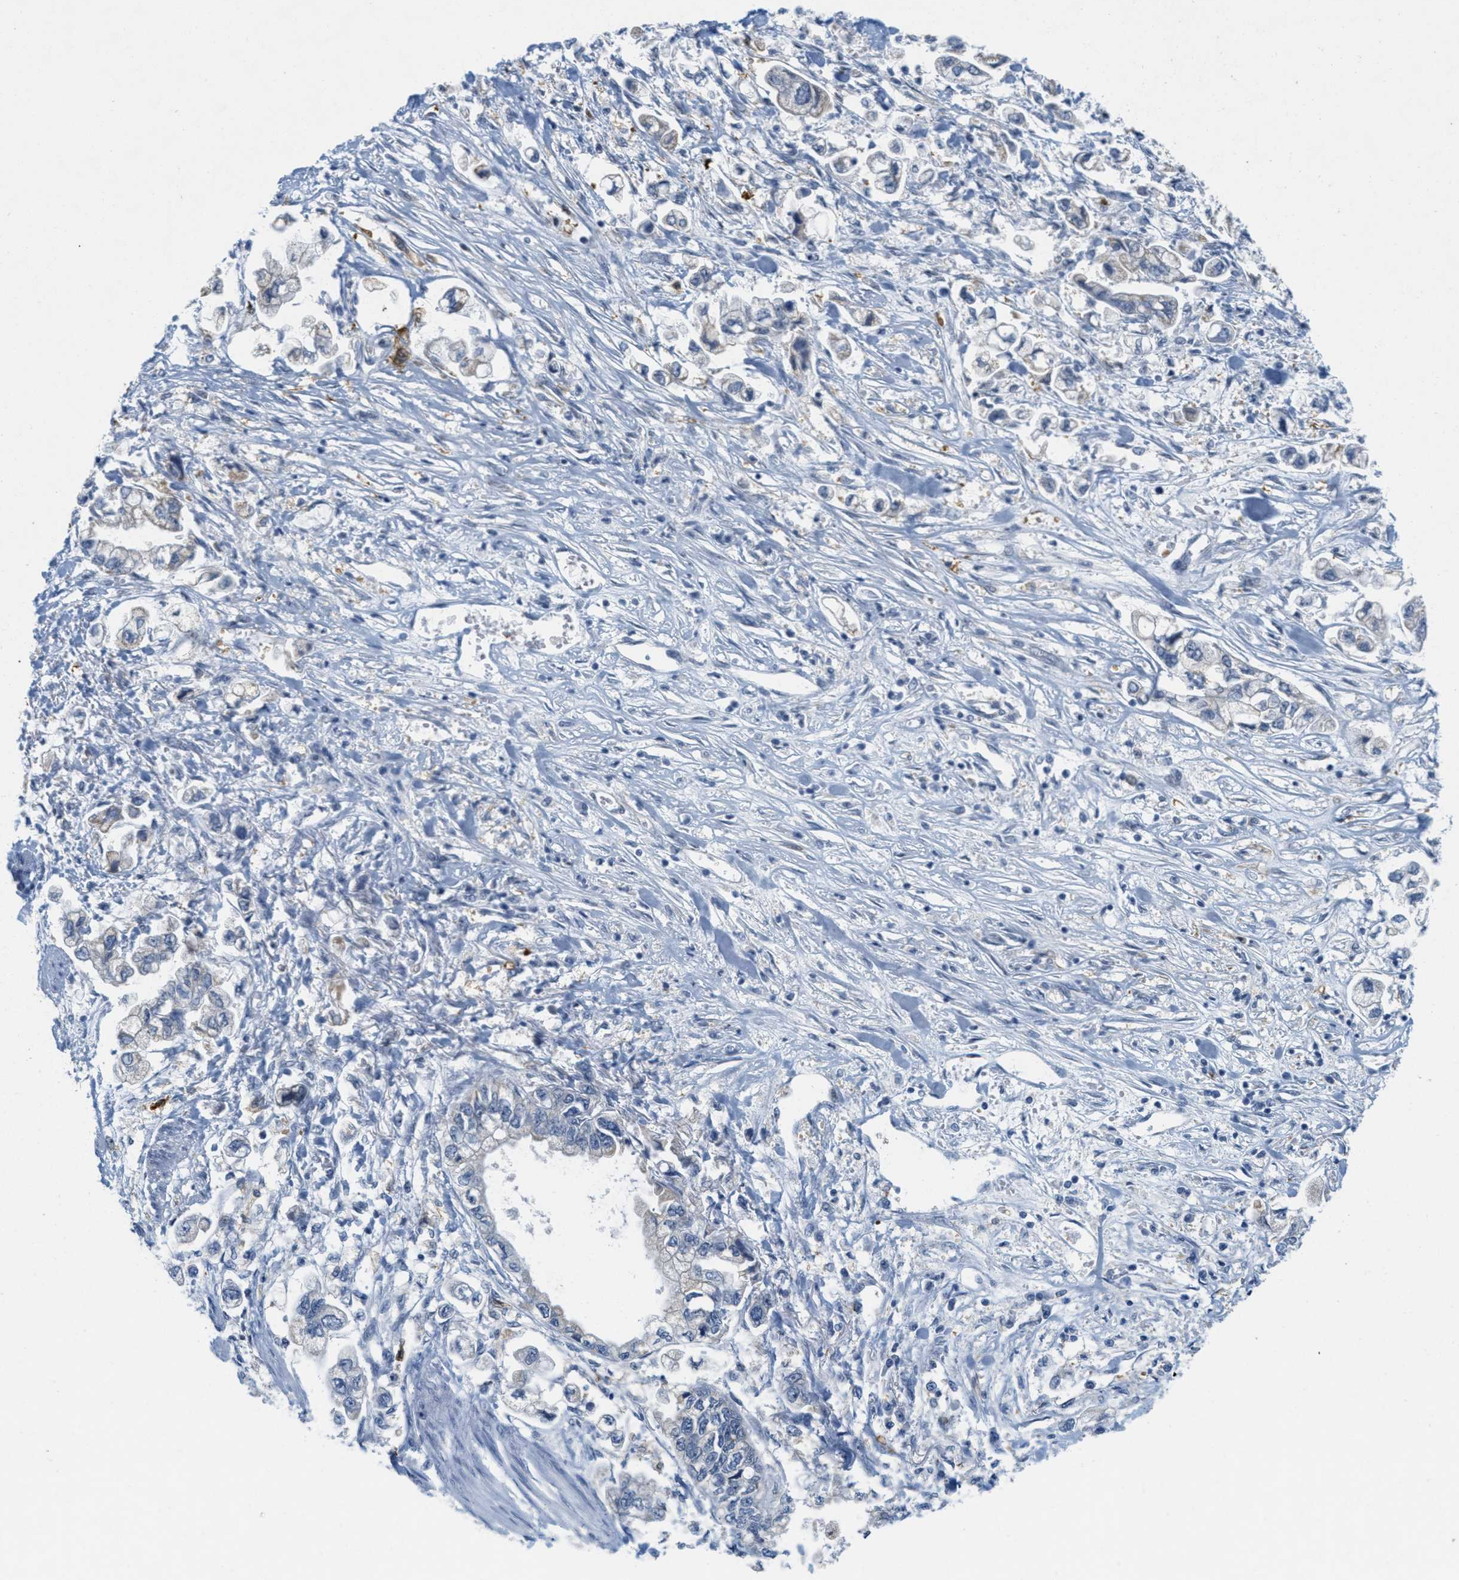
{"staining": {"intensity": "negative", "quantity": "none", "location": "none"}, "tissue": "stomach cancer", "cell_type": "Tumor cells", "image_type": "cancer", "snomed": [{"axis": "morphology", "description": "Normal tissue, NOS"}, {"axis": "morphology", "description": "Adenocarcinoma, NOS"}, {"axis": "topography", "description": "Stomach"}], "caption": "An IHC photomicrograph of stomach cancer is shown. There is no staining in tumor cells of stomach cancer.", "gene": "HS3ST2", "patient": {"sex": "male", "age": 62}}